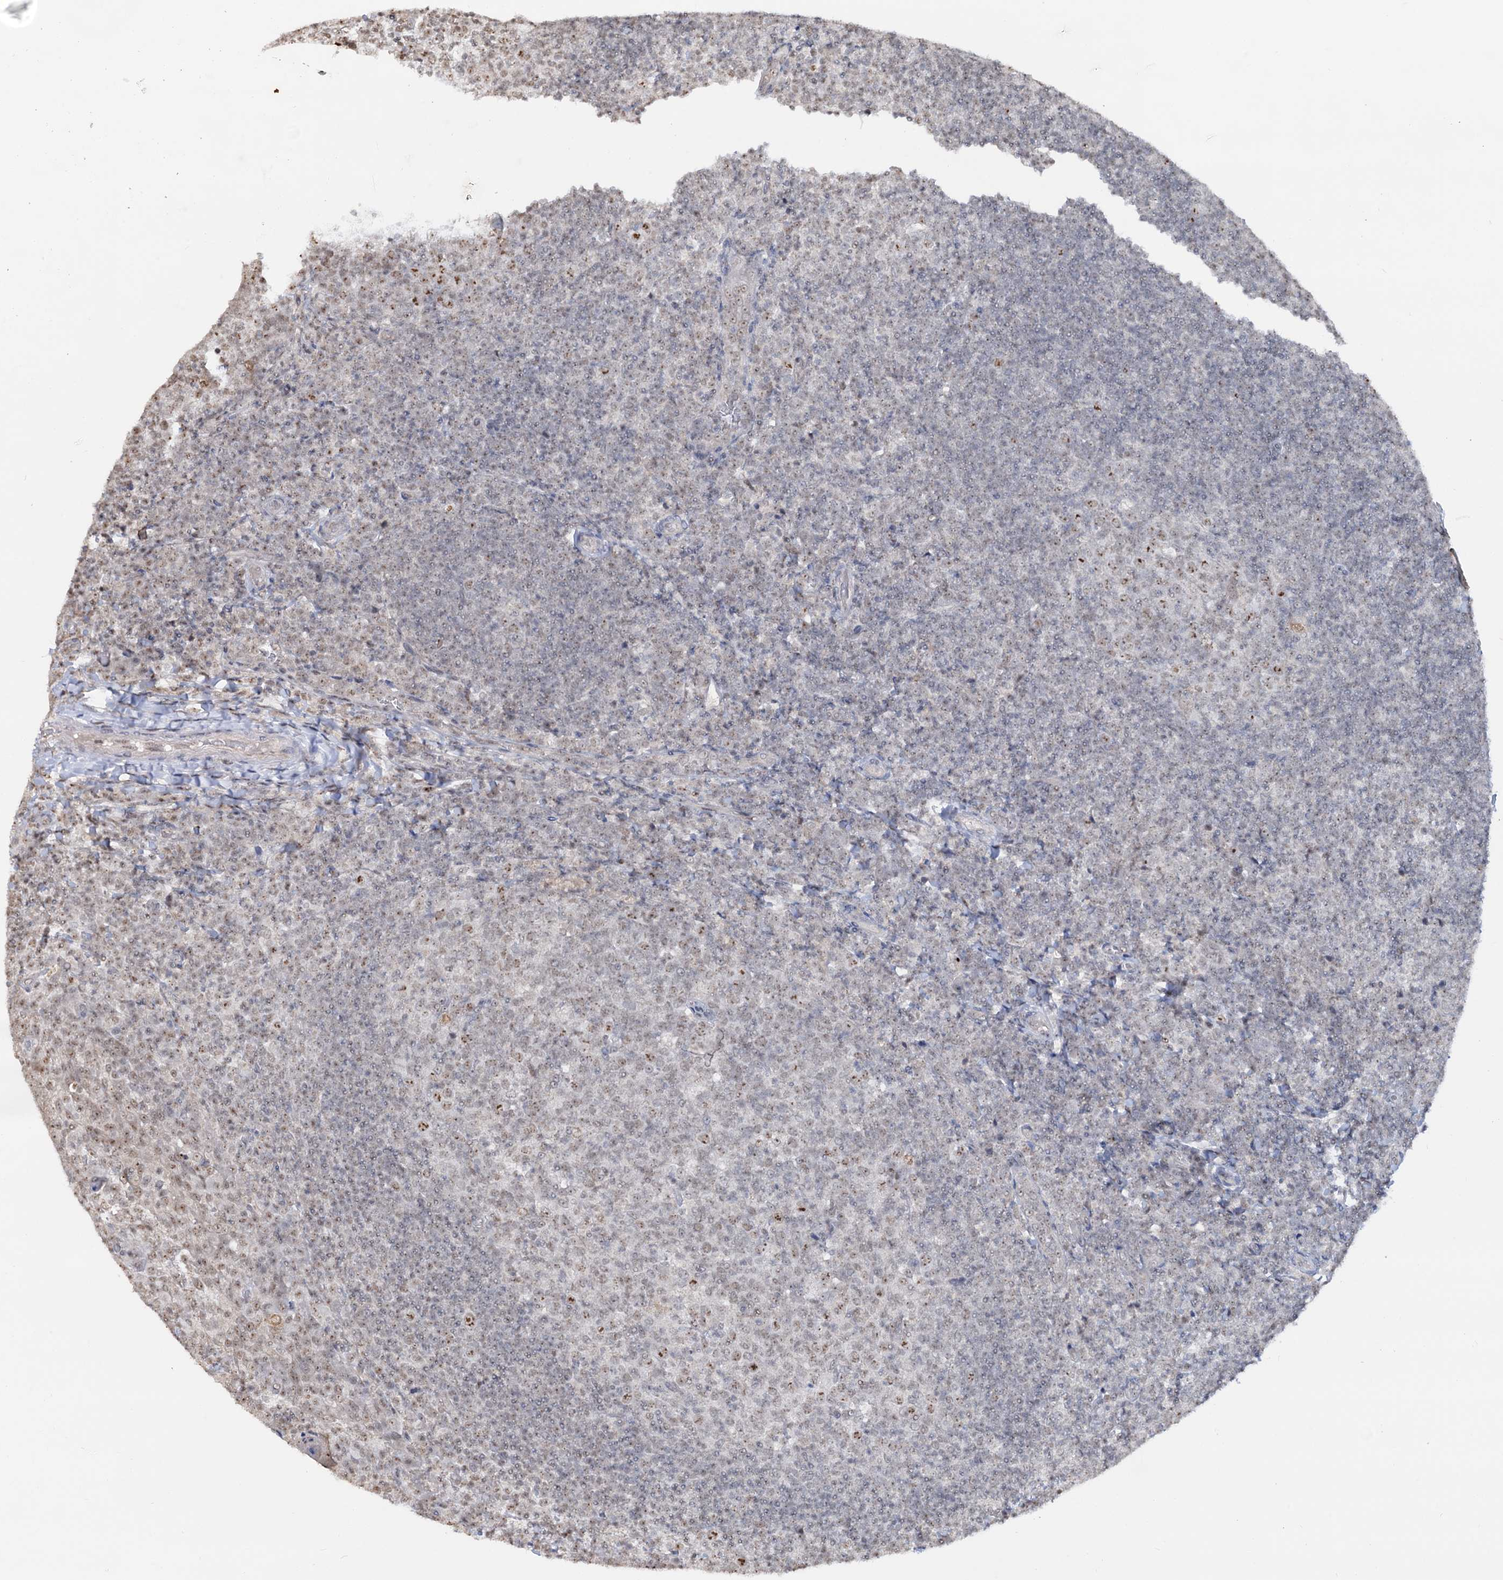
{"staining": {"intensity": "moderate", "quantity": "<25%", "location": "nuclear"}, "tissue": "tonsil", "cell_type": "Germinal center cells", "image_type": "normal", "snomed": [{"axis": "morphology", "description": "Normal tissue, NOS"}, {"axis": "topography", "description": "Tonsil"}], "caption": "Immunohistochemistry (DAB) staining of unremarkable tonsil shows moderate nuclear protein positivity in approximately <25% of germinal center cells. (DAB = brown stain, brightfield microscopy at high magnification).", "gene": "NAT10", "patient": {"sex": "female", "age": 10}}